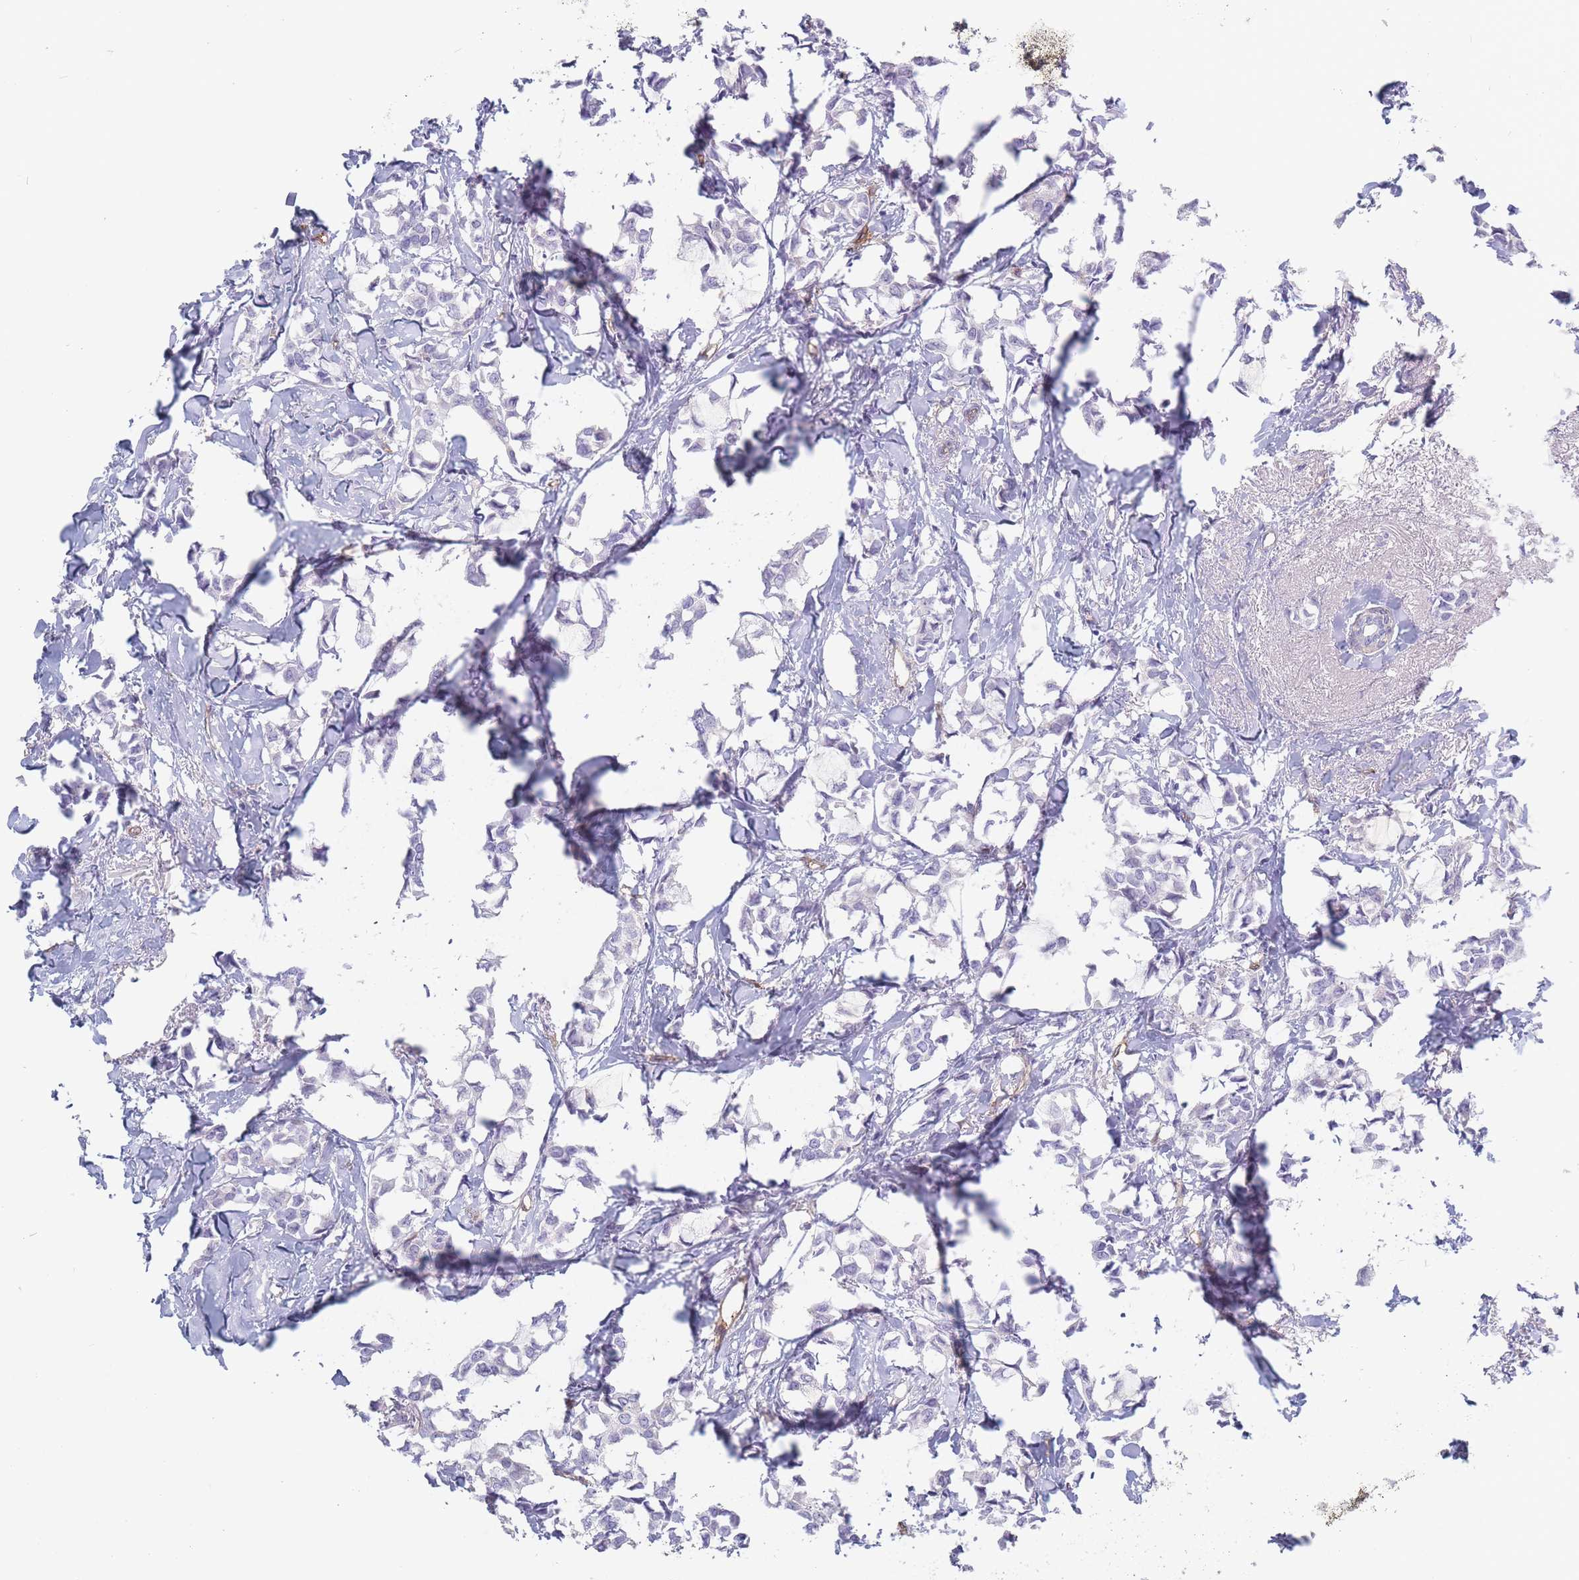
{"staining": {"intensity": "negative", "quantity": "none", "location": "none"}, "tissue": "breast cancer", "cell_type": "Tumor cells", "image_type": "cancer", "snomed": [{"axis": "morphology", "description": "Duct carcinoma"}, {"axis": "topography", "description": "Breast"}], "caption": "Infiltrating ductal carcinoma (breast) stained for a protein using immunohistochemistry (IHC) displays no expression tumor cells.", "gene": "PLPP1", "patient": {"sex": "female", "age": 73}}